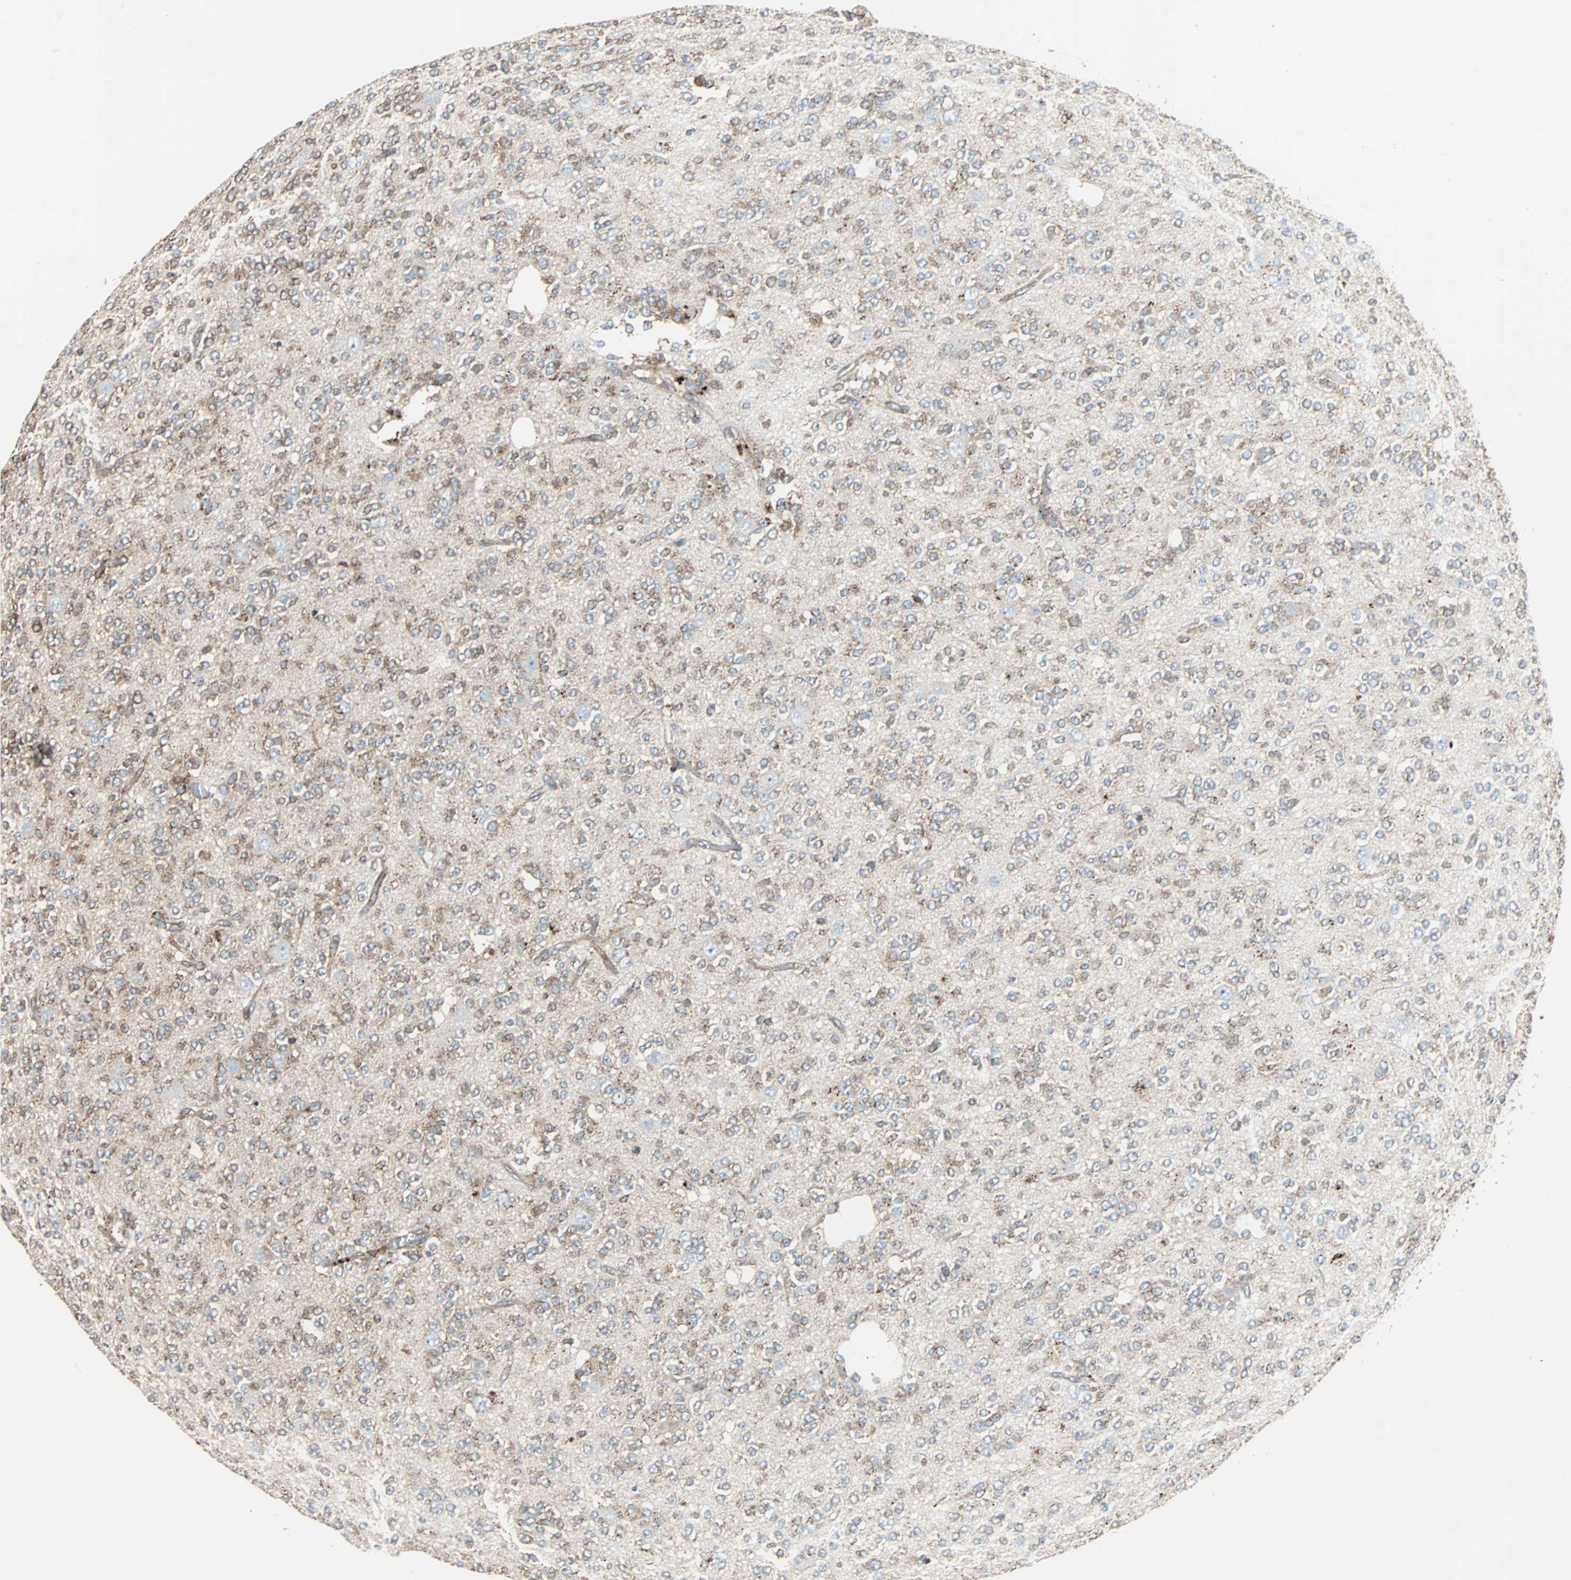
{"staining": {"intensity": "weak", "quantity": "25%-75%", "location": "cytoplasmic/membranous"}, "tissue": "glioma", "cell_type": "Tumor cells", "image_type": "cancer", "snomed": [{"axis": "morphology", "description": "Glioma, malignant, Low grade"}, {"axis": "topography", "description": "Brain"}], "caption": "A photomicrograph of human malignant glioma (low-grade) stained for a protein exhibits weak cytoplasmic/membranous brown staining in tumor cells. Nuclei are stained in blue.", "gene": "RELA", "patient": {"sex": "male", "age": 38}}